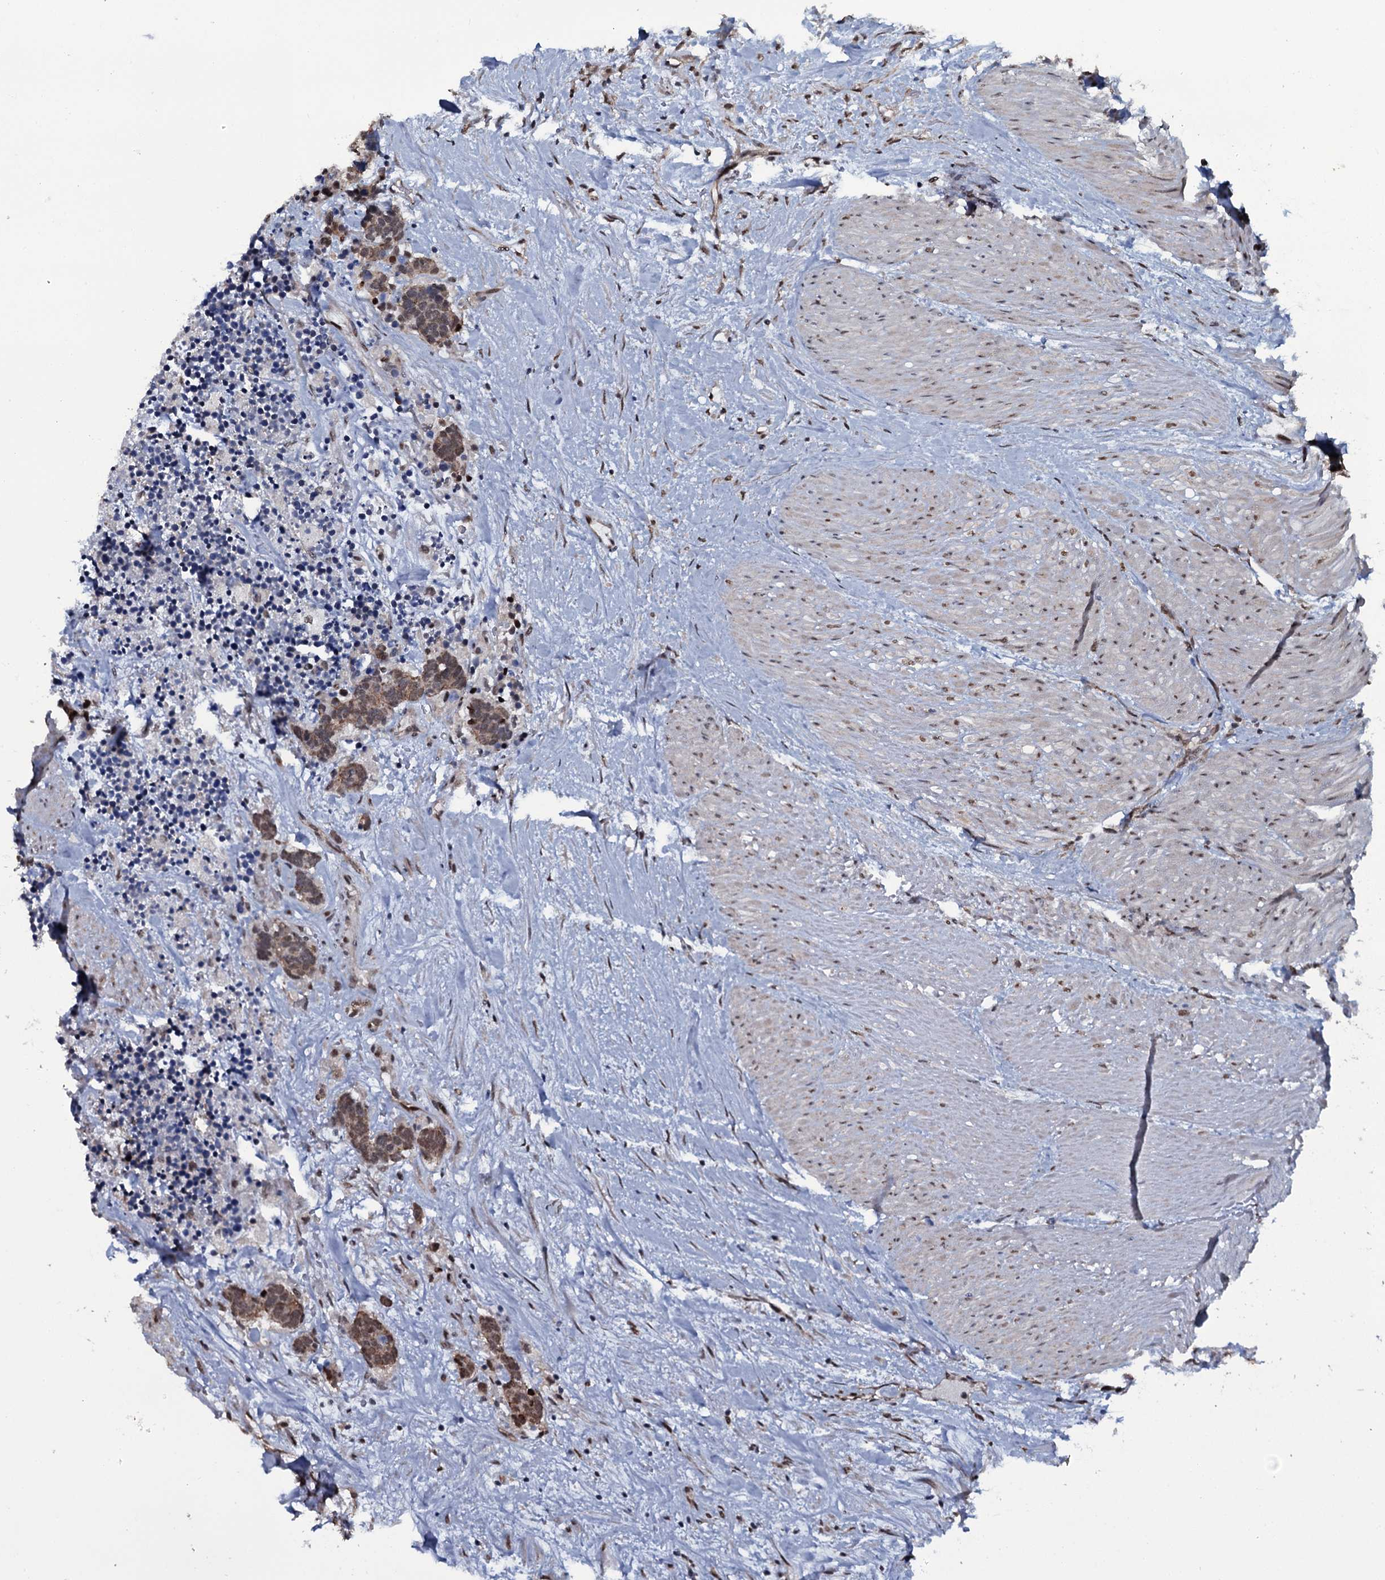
{"staining": {"intensity": "moderate", "quantity": ">75%", "location": "cytoplasmic/membranous,nuclear"}, "tissue": "carcinoid", "cell_type": "Tumor cells", "image_type": "cancer", "snomed": [{"axis": "morphology", "description": "Carcinoma, NOS"}, {"axis": "morphology", "description": "Carcinoid, malignant, NOS"}, {"axis": "topography", "description": "Urinary bladder"}], "caption": "Carcinoid tissue demonstrates moderate cytoplasmic/membranous and nuclear expression in about >75% of tumor cells, visualized by immunohistochemistry. The staining was performed using DAB to visualize the protein expression in brown, while the nuclei were stained in blue with hematoxylin (Magnification: 20x).", "gene": "SH2D4B", "patient": {"sex": "male", "age": 57}}